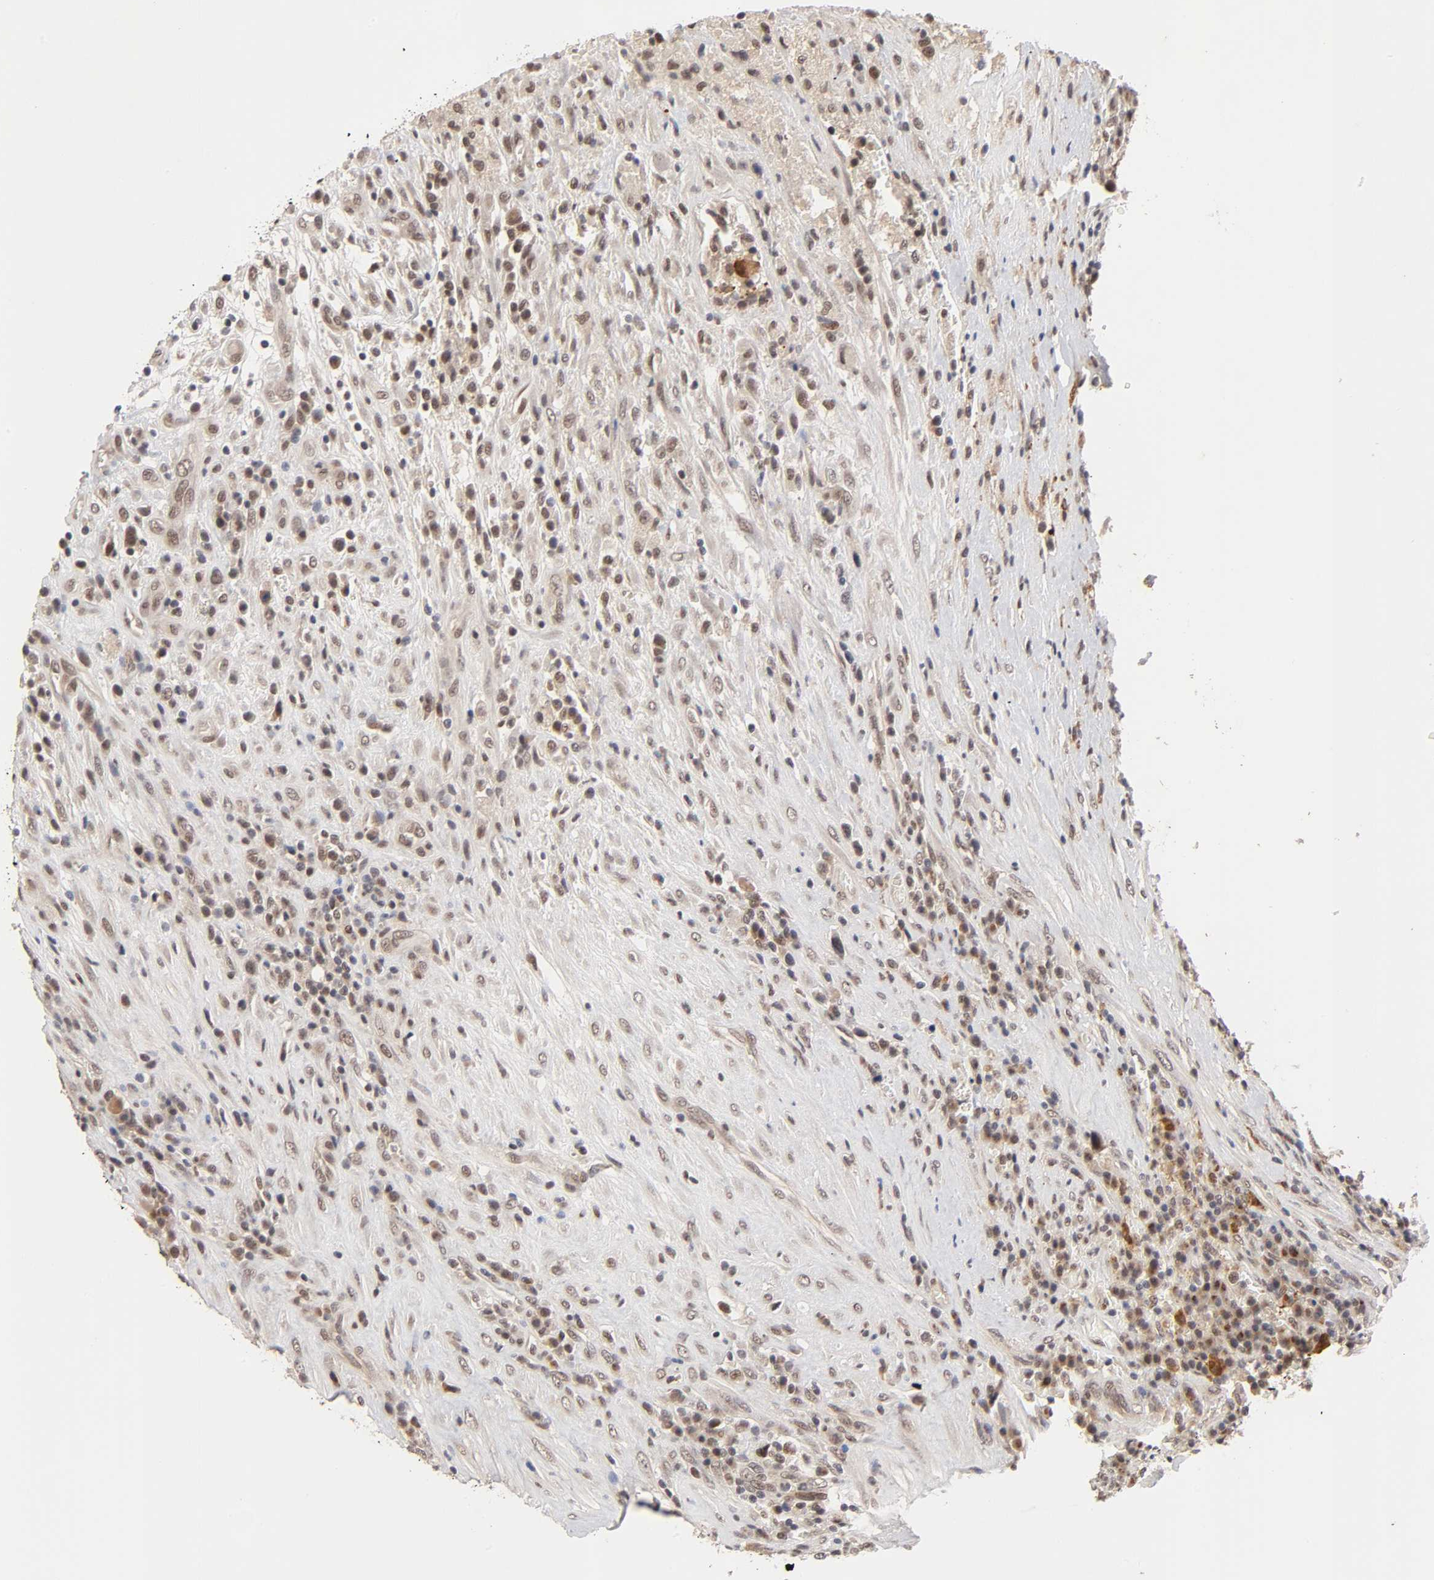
{"staining": {"intensity": "moderate", "quantity": ">75%", "location": "nuclear"}, "tissue": "testis cancer", "cell_type": "Tumor cells", "image_type": "cancer", "snomed": [{"axis": "morphology", "description": "Necrosis, NOS"}, {"axis": "morphology", "description": "Carcinoma, Embryonal, NOS"}, {"axis": "topography", "description": "Testis"}], "caption": "Testis embryonal carcinoma was stained to show a protein in brown. There is medium levels of moderate nuclear staining in approximately >75% of tumor cells. The protein of interest is shown in brown color, while the nuclei are stained blue.", "gene": "EP300", "patient": {"sex": "male", "age": 19}}